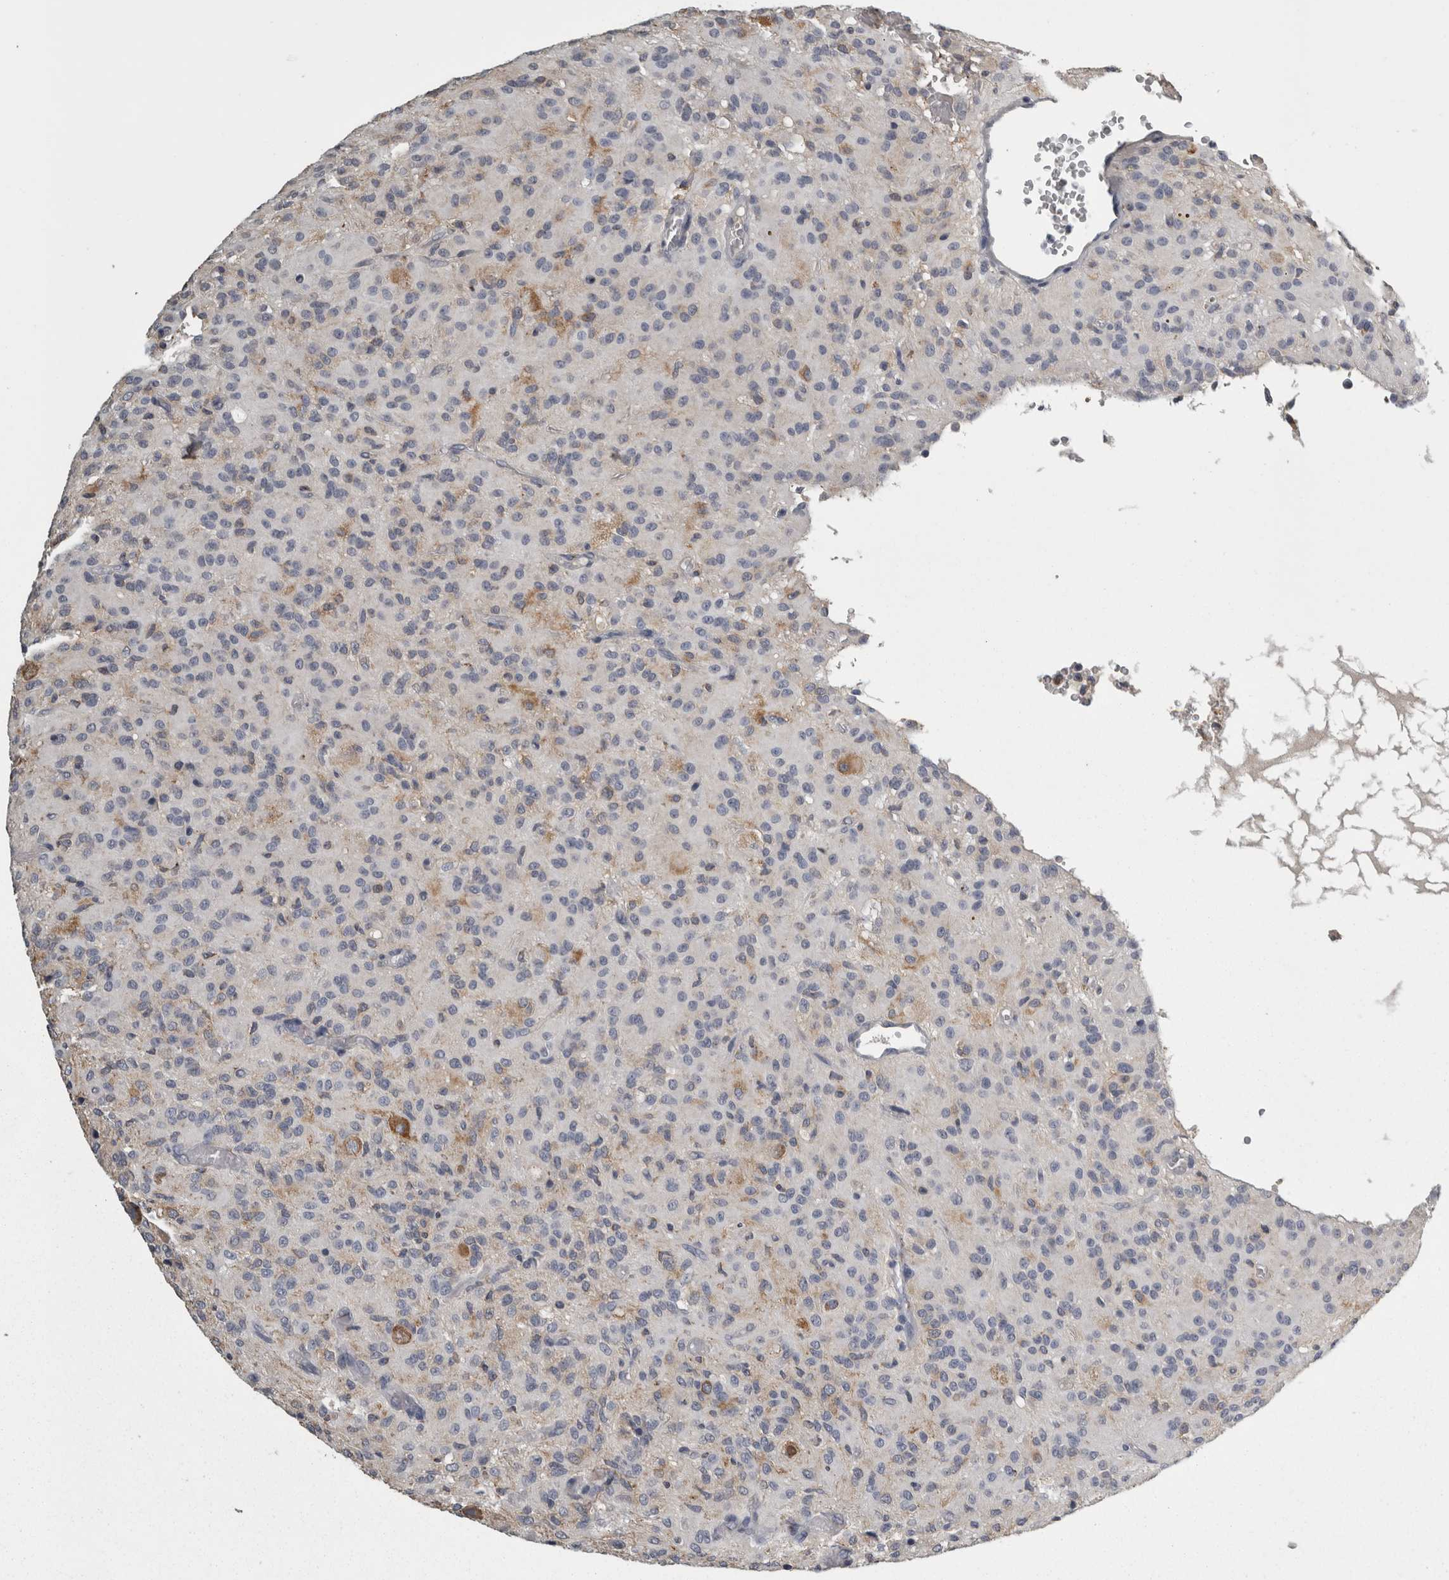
{"staining": {"intensity": "negative", "quantity": "none", "location": "none"}, "tissue": "glioma", "cell_type": "Tumor cells", "image_type": "cancer", "snomed": [{"axis": "morphology", "description": "Glioma, malignant, High grade"}, {"axis": "topography", "description": "Brain"}], "caption": "A histopathology image of glioma stained for a protein displays no brown staining in tumor cells.", "gene": "FRK", "patient": {"sex": "female", "age": 59}}